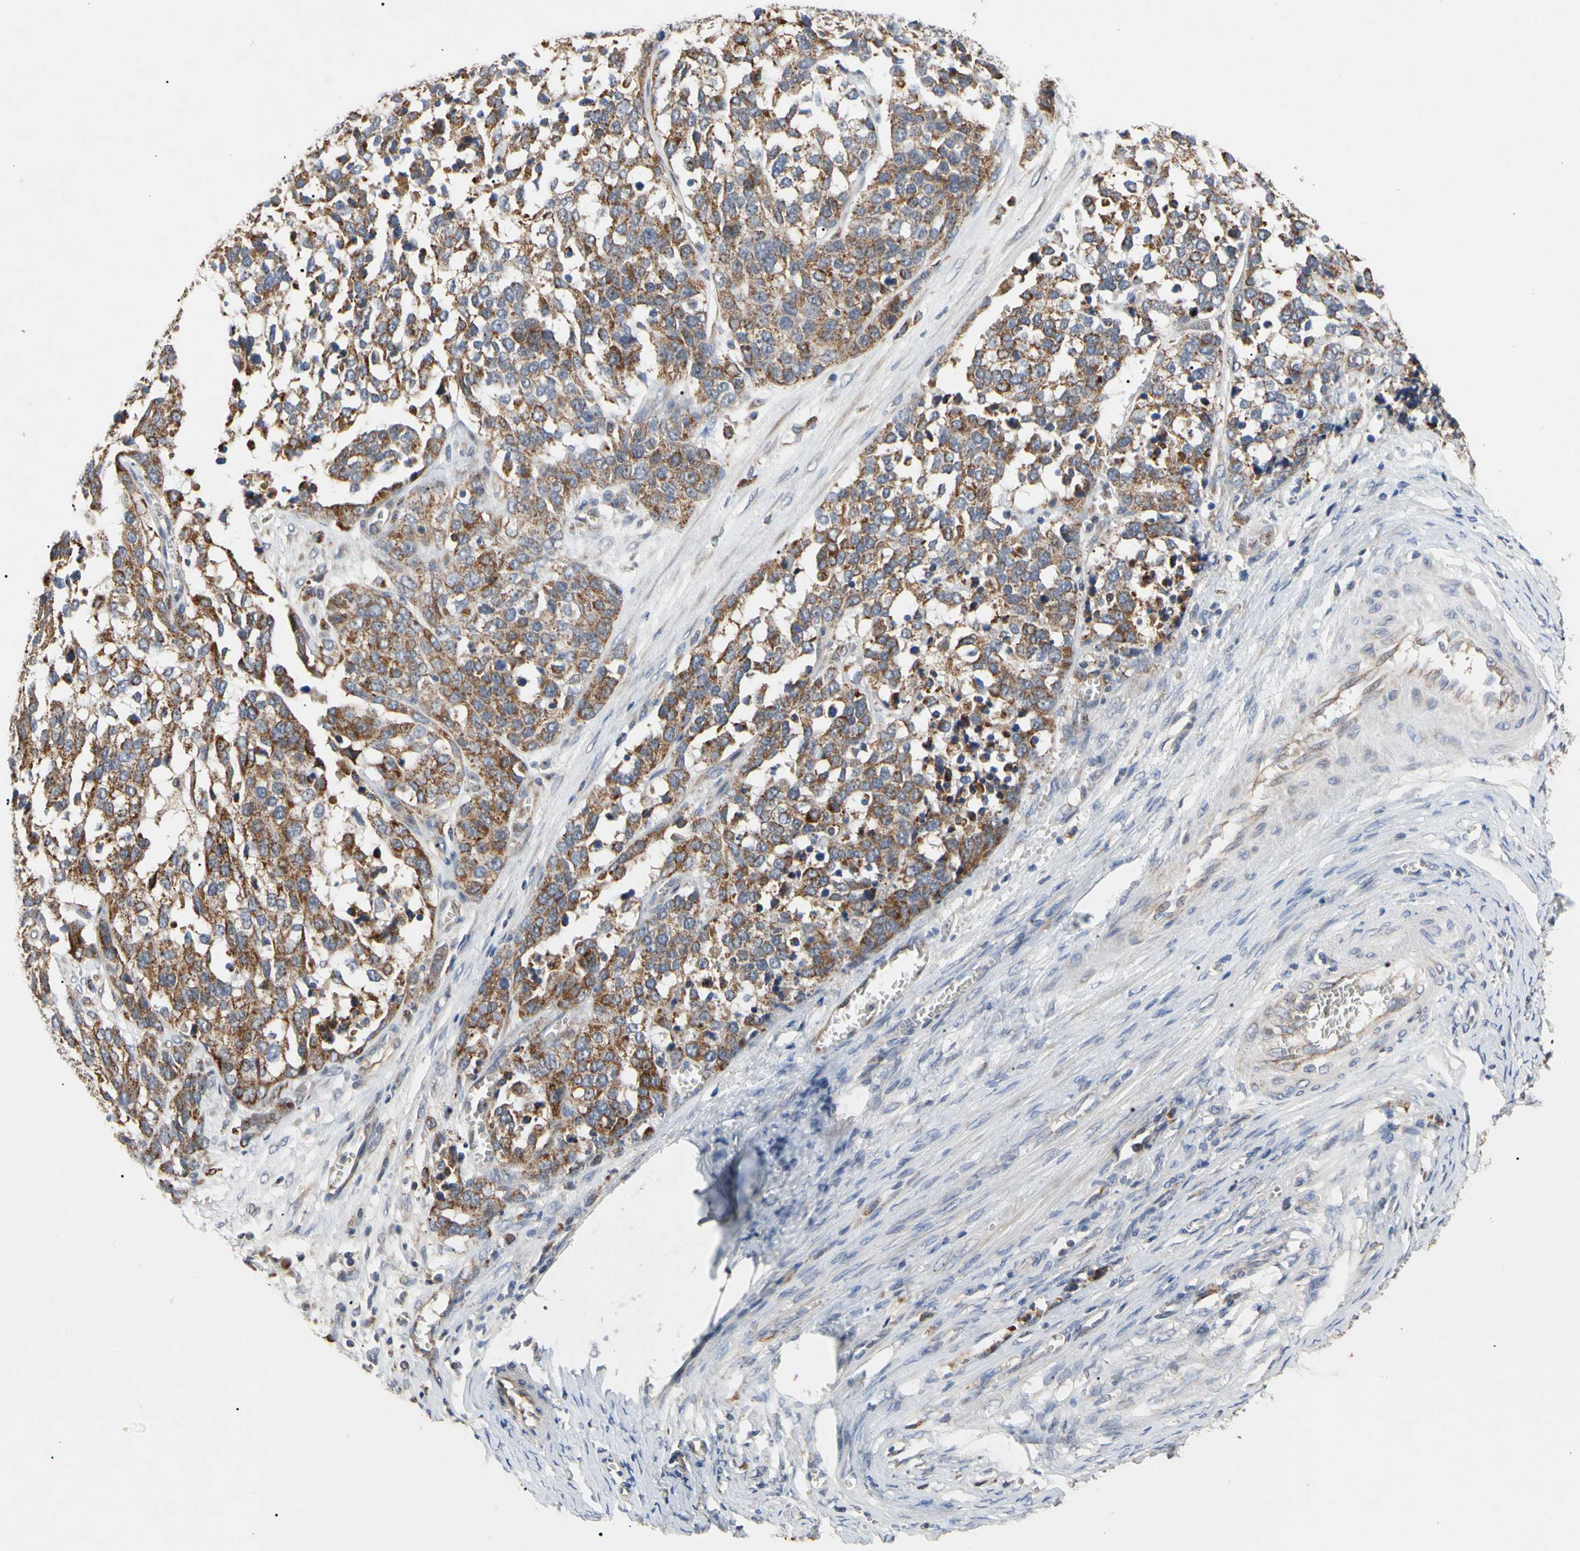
{"staining": {"intensity": "strong", "quantity": ">75%", "location": "cytoplasmic/membranous"}, "tissue": "ovarian cancer", "cell_type": "Tumor cells", "image_type": "cancer", "snomed": [{"axis": "morphology", "description": "Cystadenocarcinoma, serous, NOS"}, {"axis": "topography", "description": "Ovary"}], "caption": "This is a photomicrograph of immunohistochemistry (IHC) staining of ovarian serous cystadenocarcinoma, which shows strong expression in the cytoplasmic/membranous of tumor cells.", "gene": "GPD2", "patient": {"sex": "female", "age": 44}}